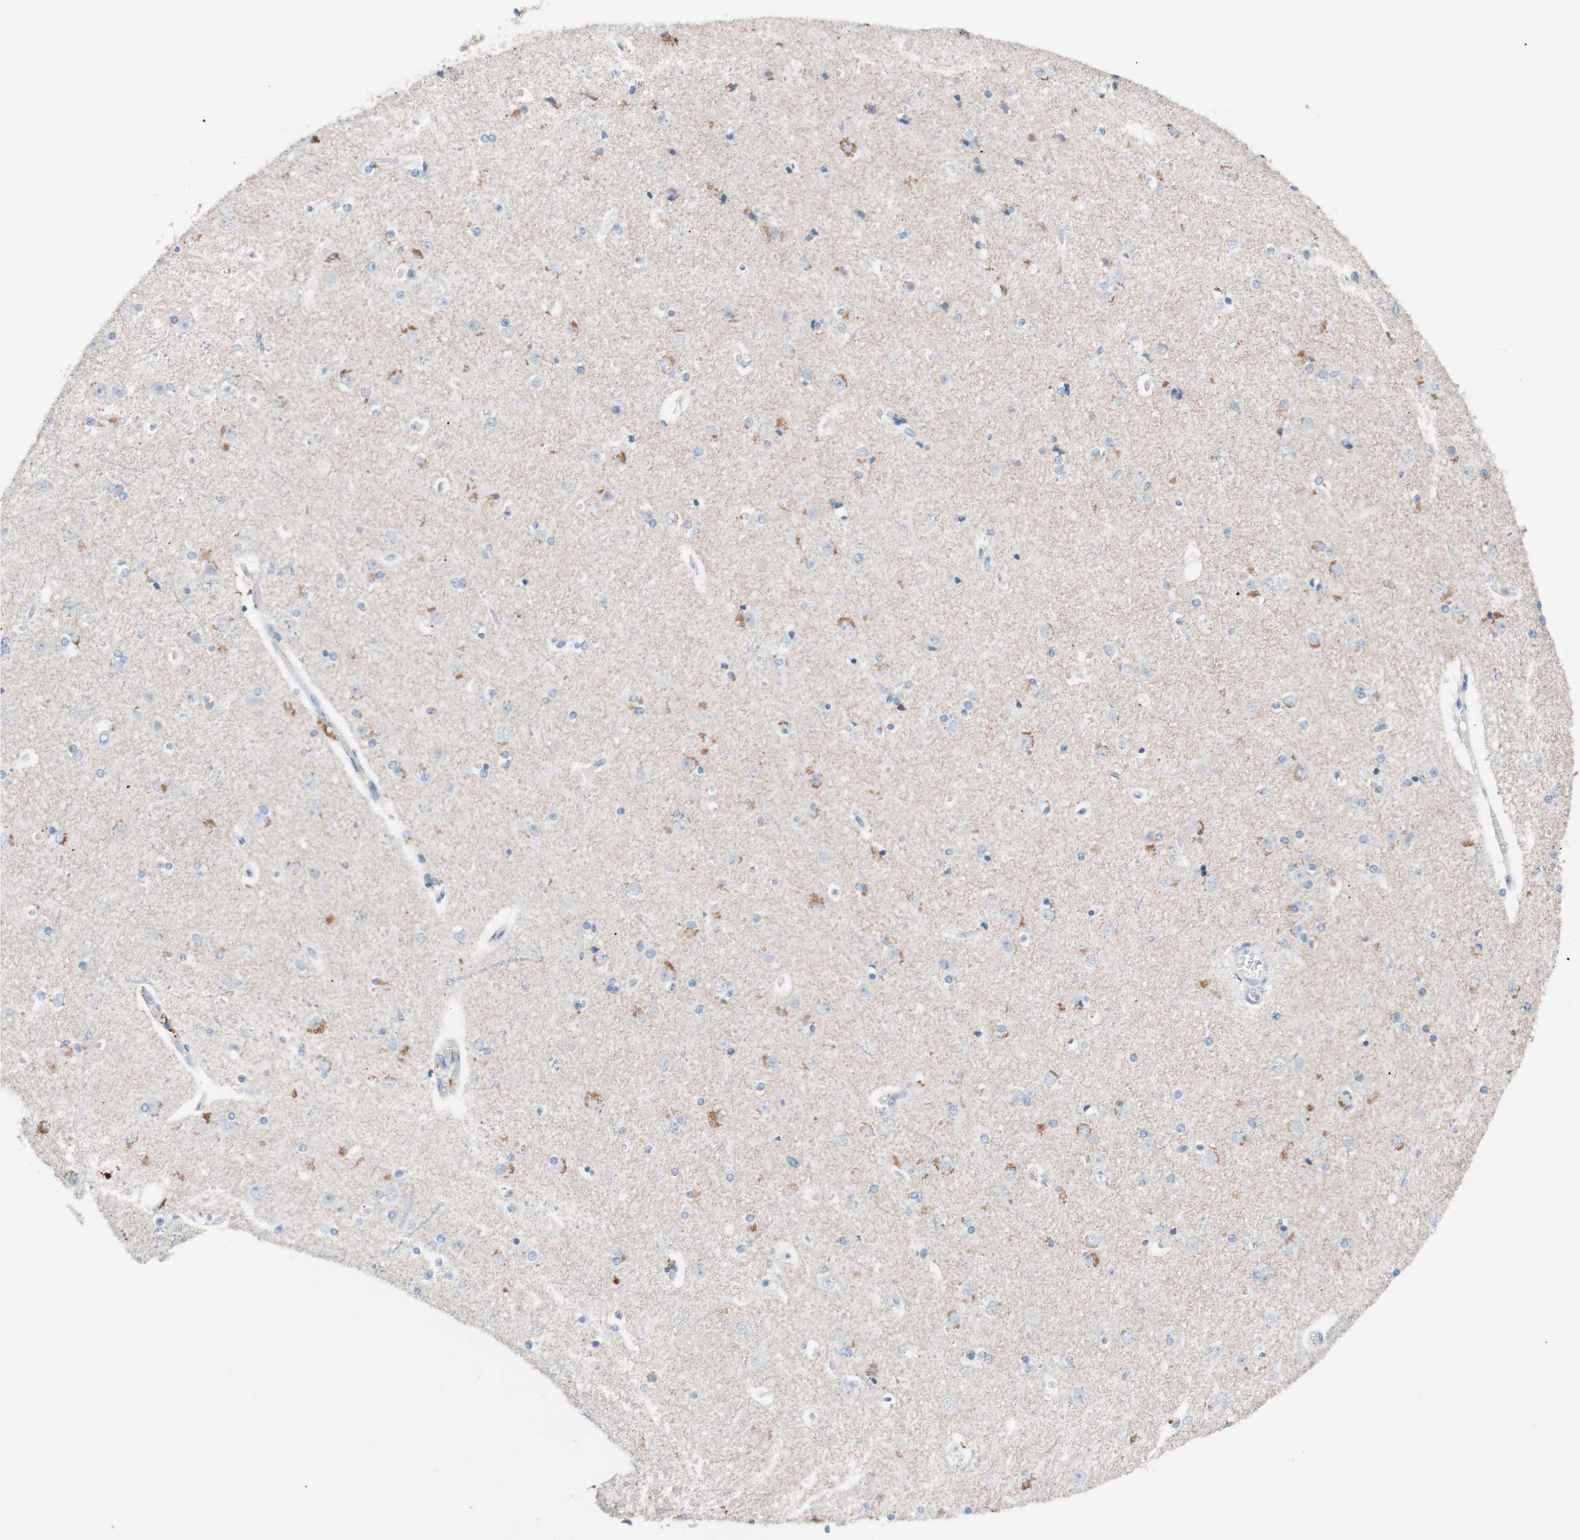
{"staining": {"intensity": "negative", "quantity": "none", "location": "none"}, "tissue": "cerebral cortex", "cell_type": "Endothelial cells", "image_type": "normal", "snomed": [{"axis": "morphology", "description": "Normal tissue, NOS"}, {"axis": "topography", "description": "Cerebral cortex"}], "caption": "Immunohistochemistry (IHC) histopathology image of benign cerebral cortex: cerebral cortex stained with DAB (3,3'-diaminobenzidine) displays no significant protein staining in endothelial cells.", "gene": "FOSL1", "patient": {"sex": "female", "age": 54}}